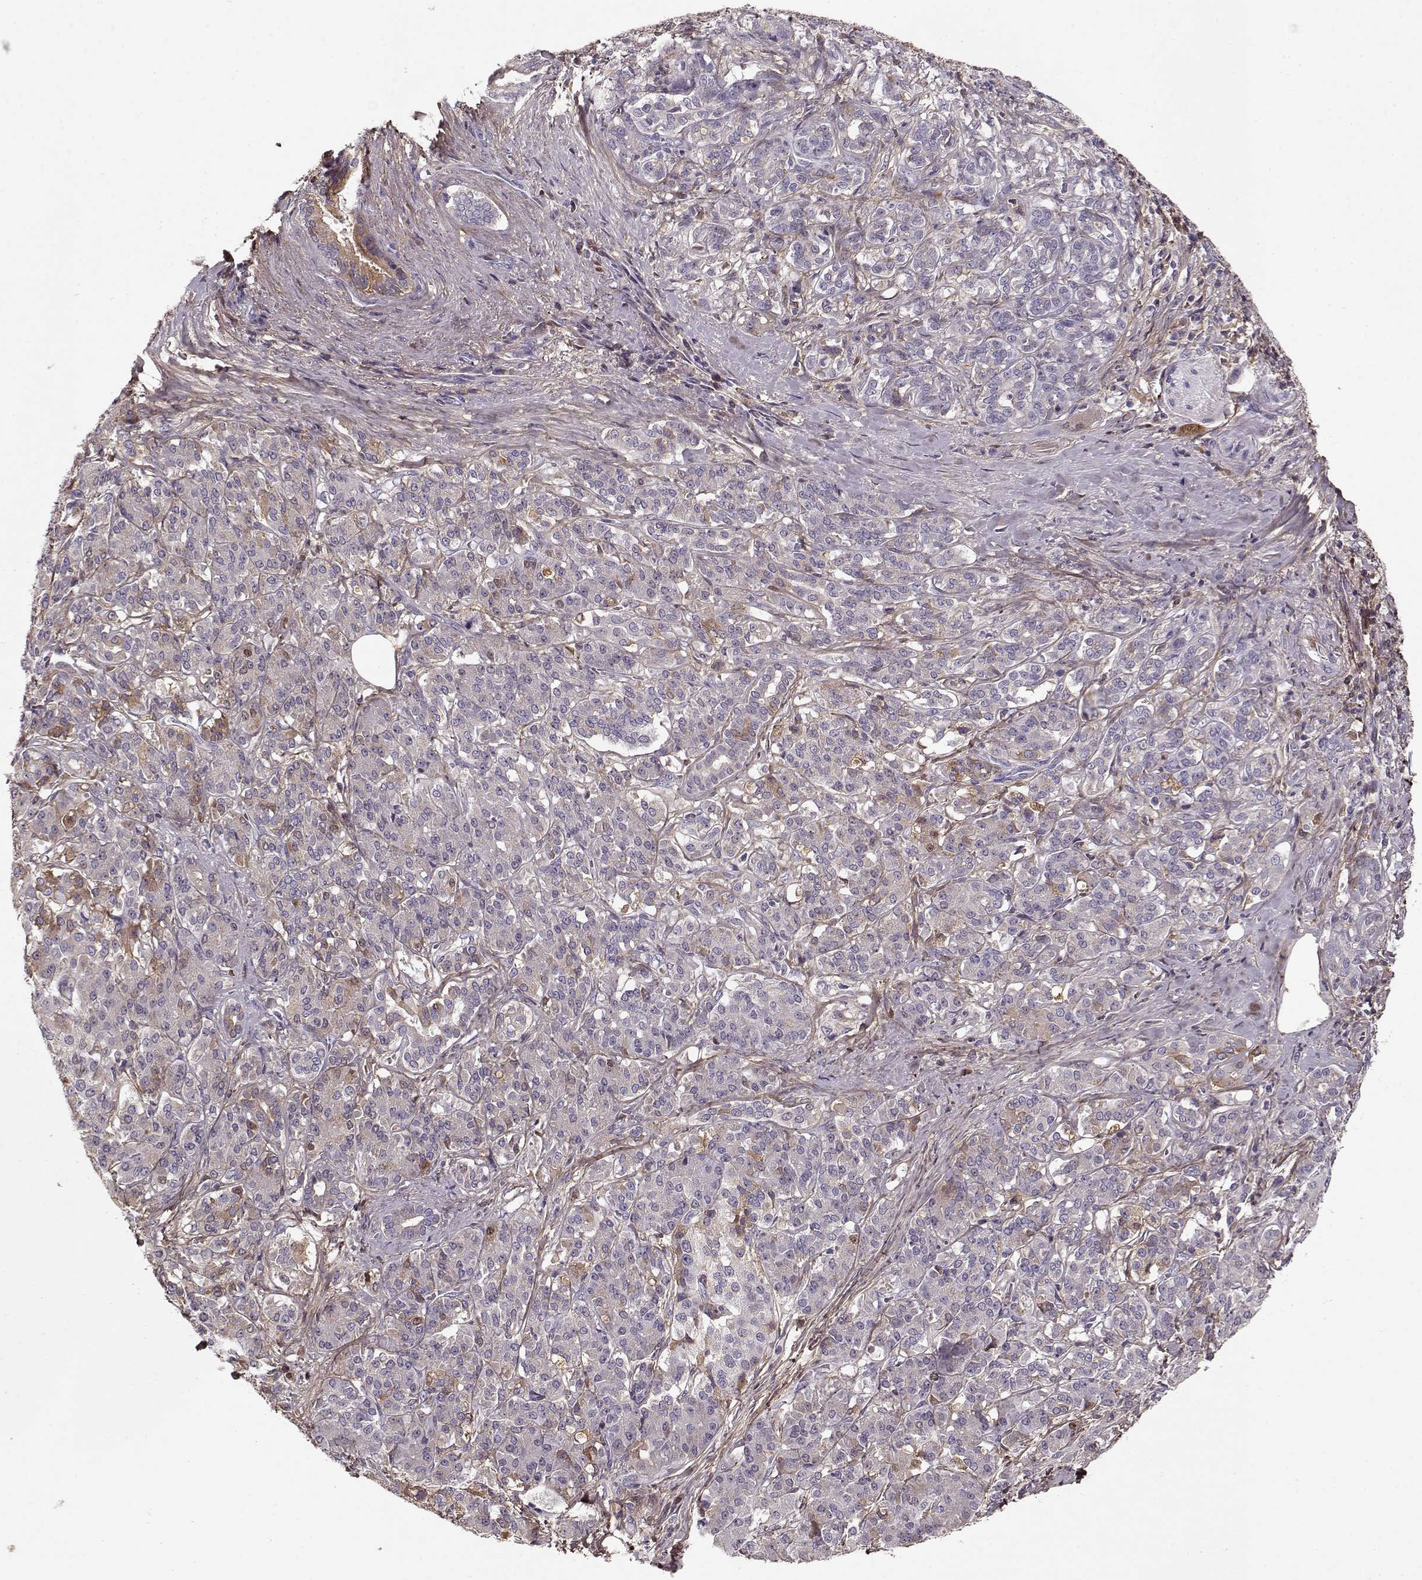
{"staining": {"intensity": "negative", "quantity": "none", "location": "none"}, "tissue": "pancreatic cancer", "cell_type": "Tumor cells", "image_type": "cancer", "snomed": [{"axis": "morphology", "description": "Normal tissue, NOS"}, {"axis": "morphology", "description": "Inflammation, NOS"}, {"axis": "morphology", "description": "Adenocarcinoma, NOS"}, {"axis": "topography", "description": "Pancreas"}], "caption": "A high-resolution image shows IHC staining of pancreatic cancer, which shows no significant staining in tumor cells.", "gene": "LUM", "patient": {"sex": "male", "age": 57}}